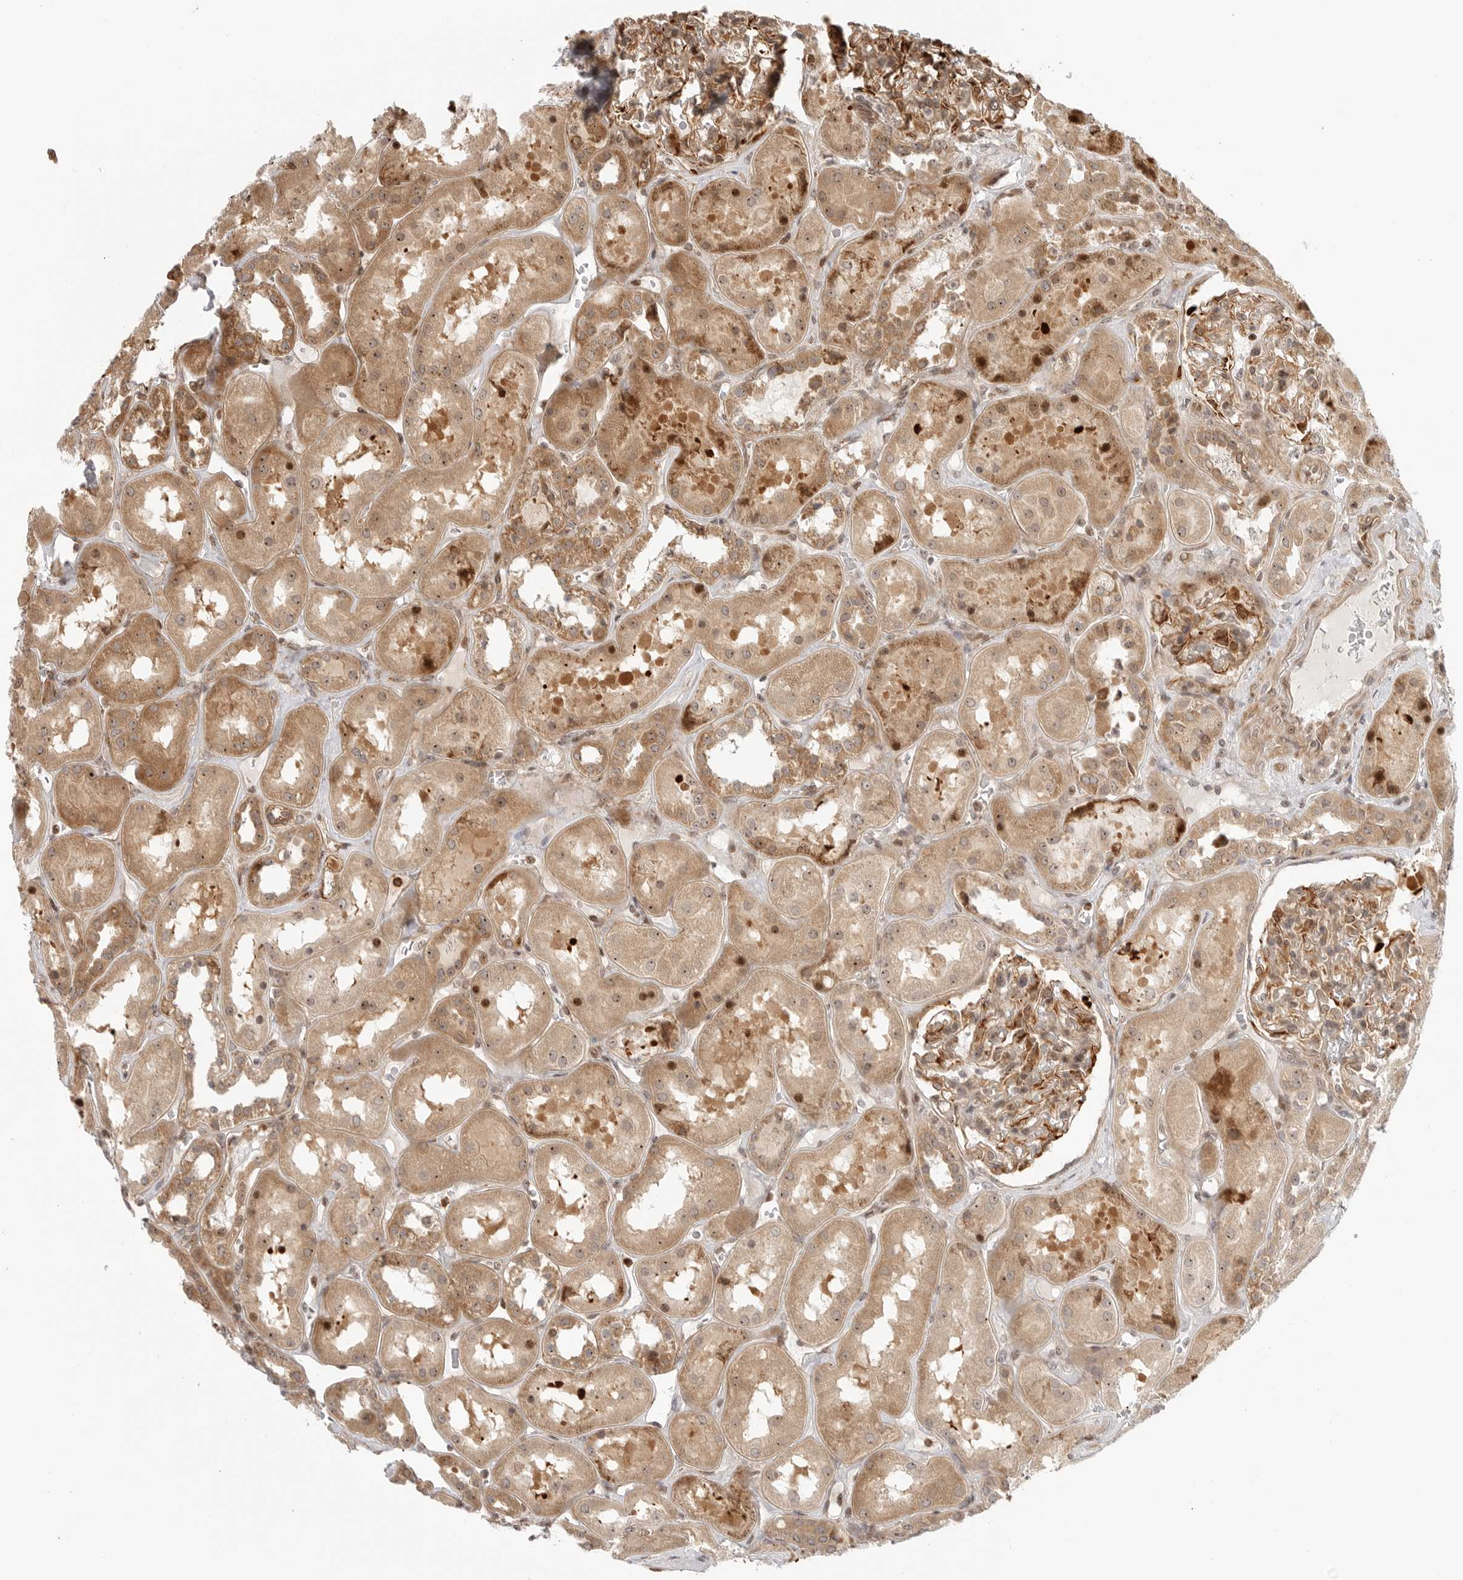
{"staining": {"intensity": "moderate", "quantity": ">75%", "location": "cytoplasmic/membranous"}, "tissue": "kidney", "cell_type": "Cells in glomeruli", "image_type": "normal", "snomed": [{"axis": "morphology", "description": "Normal tissue, NOS"}, {"axis": "topography", "description": "Kidney"}], "caption": "The immunohistochemical stain shows moderate cytoplasmic/membranous positivity in cells in glomeruli of benign kidney. Using DAB (brown) and hematoxylin (blue) stains, captured at high magnification using brightfield microscopy.", "gene": "DSCC1", "patient": {"sex": "male", "age": 70}}